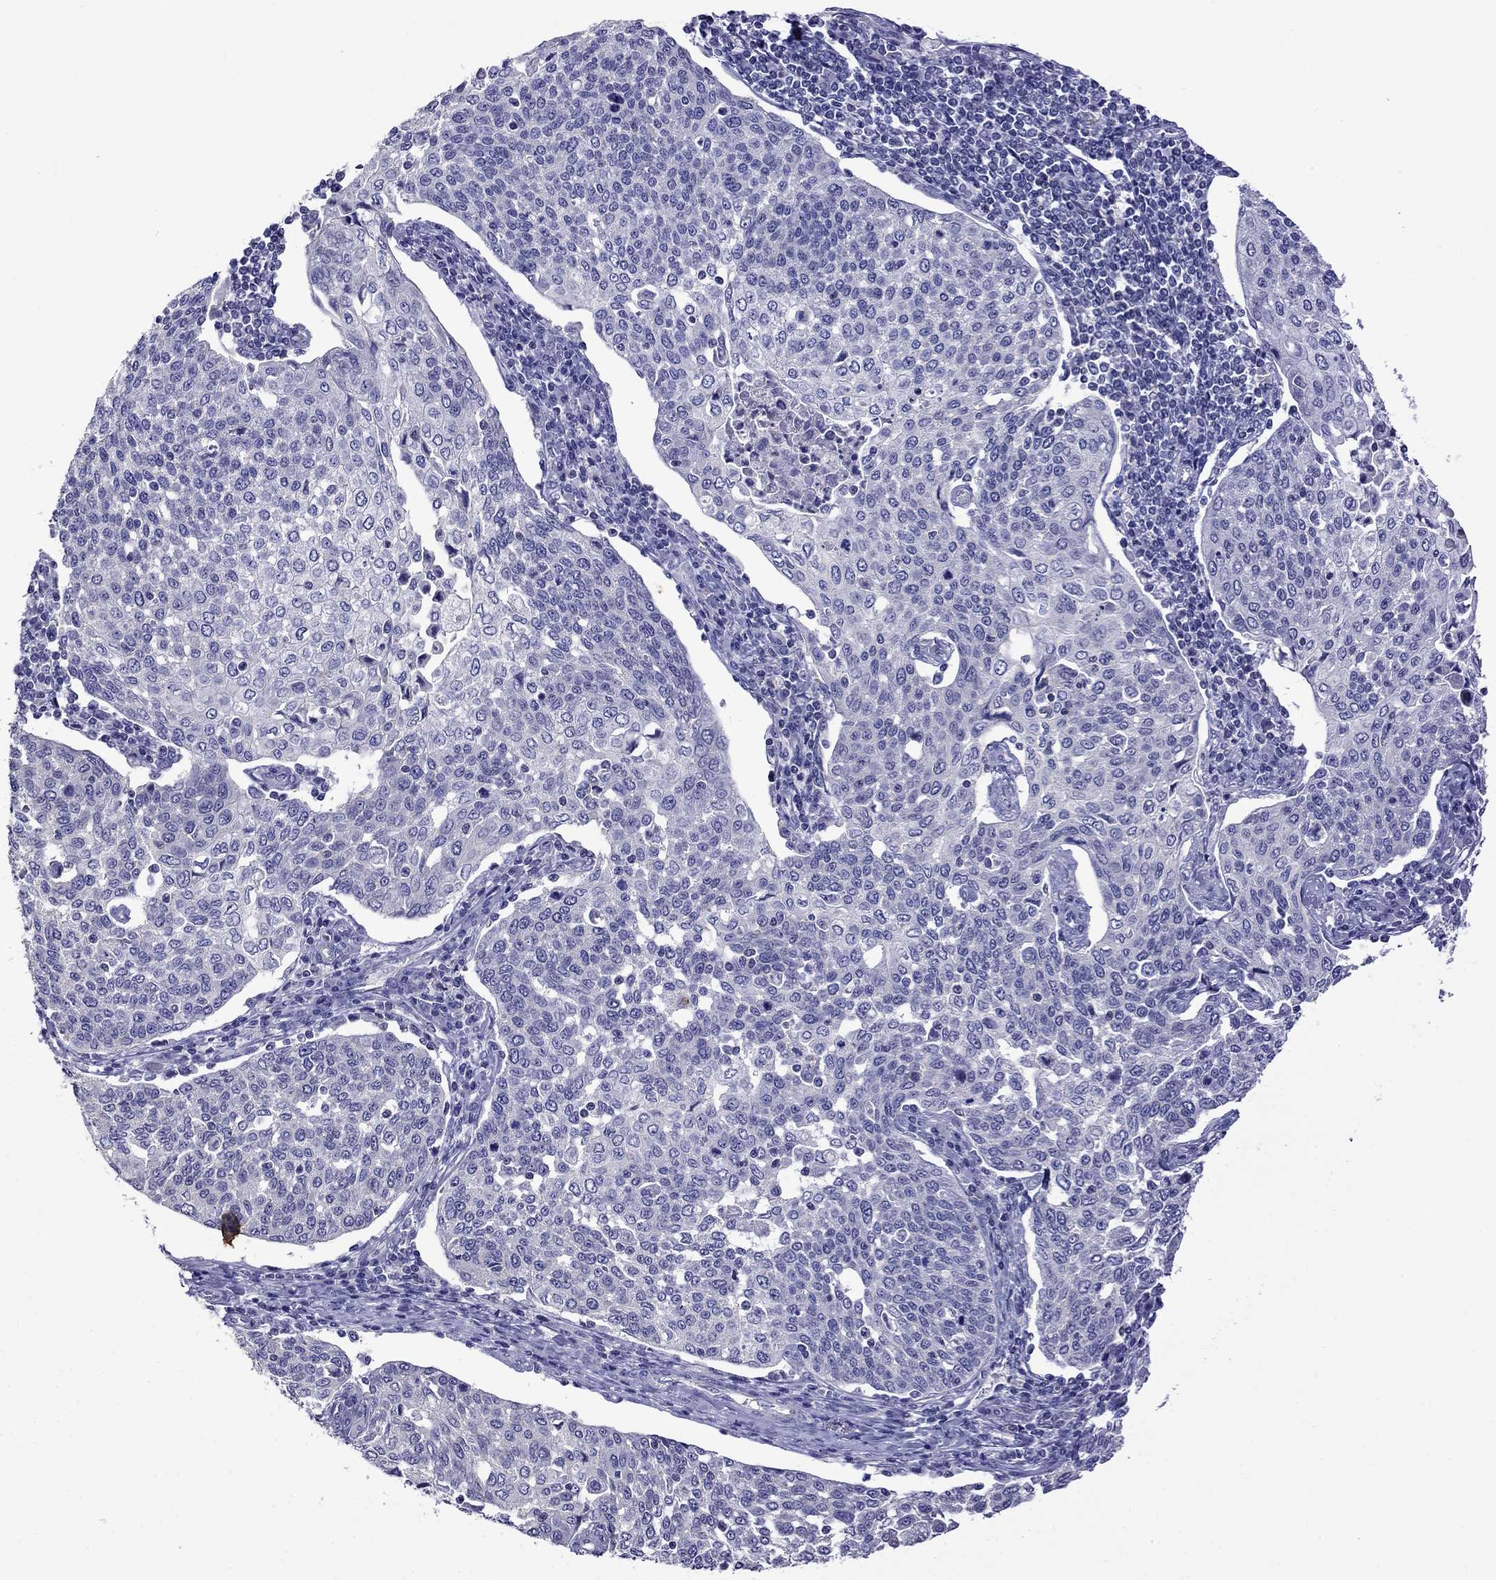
{"staining": {"intensity": "negative", "quantity": "none", "location": "none"}, "tissue": "cervical cancer", "cell_type": "Tumor cells", "image_type": "cancer", "snomed": [{"axis": "morphology", "description": "Squamous cell carcinoma, NOS"}, {"axis": "topography", "description": "Cervix"}], "caption": "This image is of cervical cancer stained with immunohistochemistry (IHC) to label a protein in brown with the nuclei are counter-stained blue. There is no staining in tumor cells.", "gene": "STAR", "patient": {"sex": "female", "age": 34}}